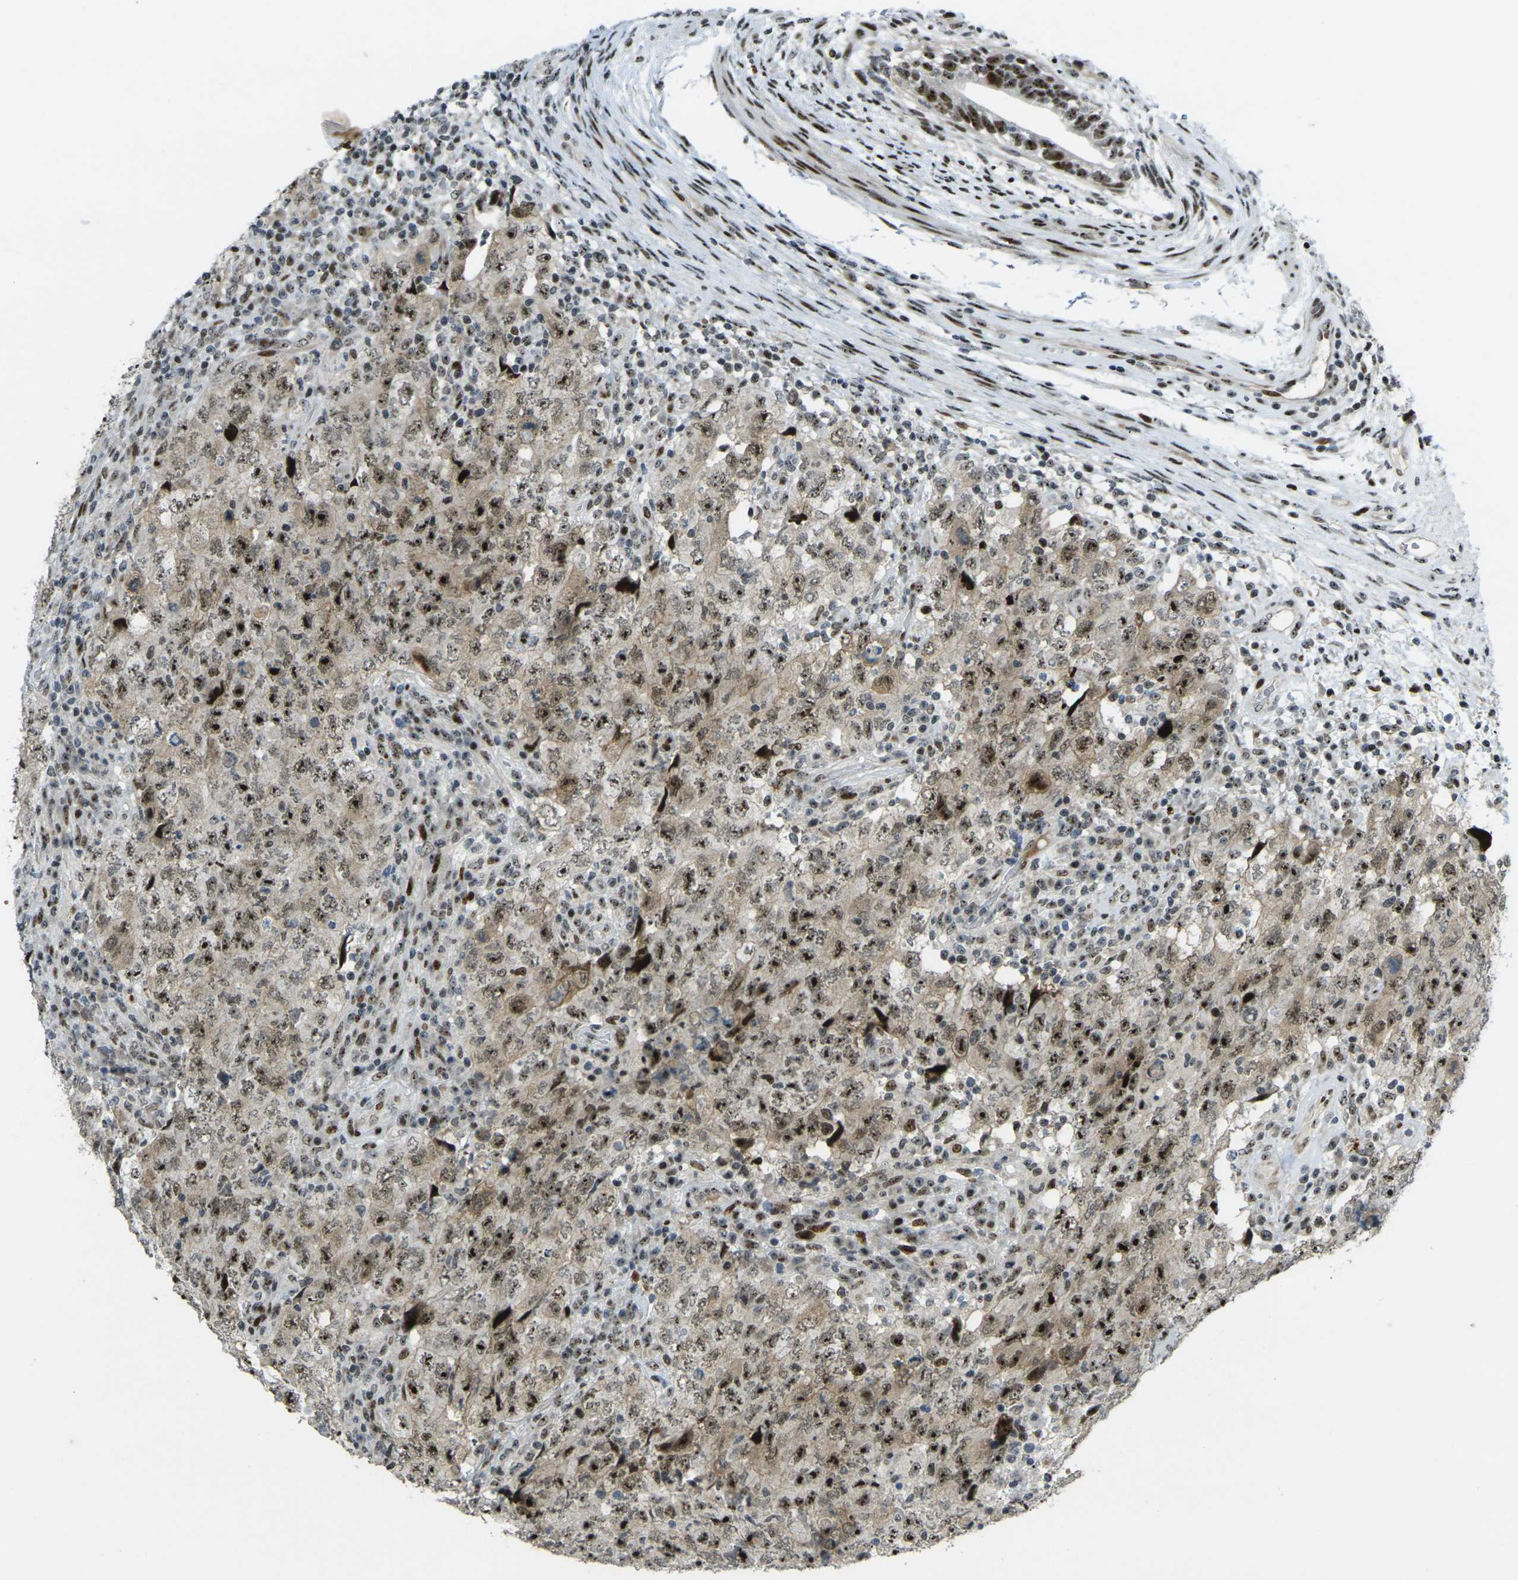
{"staining": {"intensity": "strong", "quantity": ">75%", "location": "cytoplasmic/membranous,nuclear"}, "tissue": "testis cancer", "cell_type": "Tumor cells", "image_type": "cancer", "snomed": [{"axis": "morphology", "description": "Carcinoma, Embryonal, NOS"}, {"axis": "topography", "description": "Testis"}], "caption": "Tumor cells show high levels of strong cytoplasmic/membranous and nuclear staining in about >75% of cells in human testis embryonal carcinoma.", "gene": "UBE2C", "patient": {"sex": "male", "age": 26}}